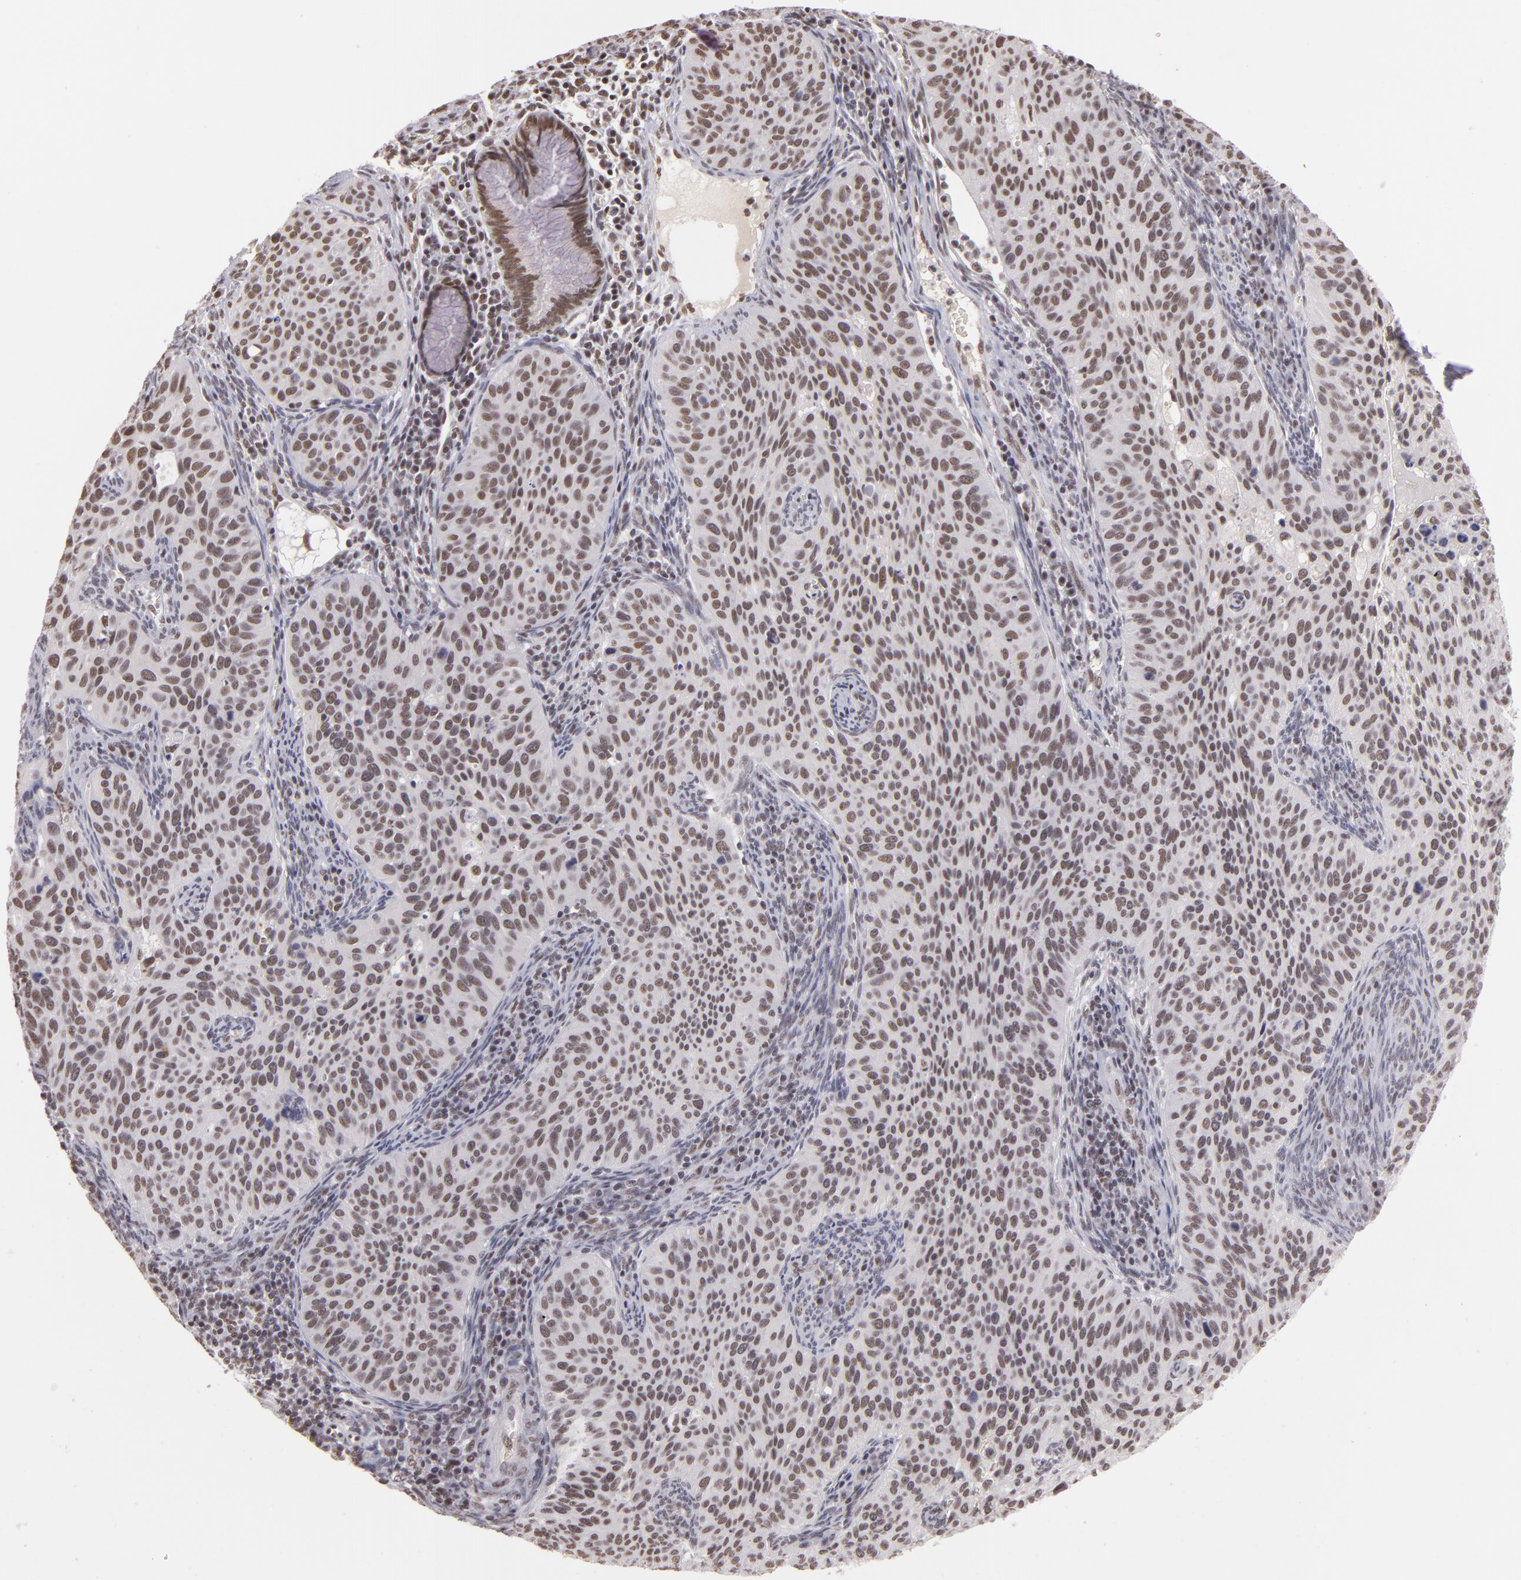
{"staining": {"intensity": "weak", "quantity": ">75%", "location": "nuclear"}, "tissue": "cervical cancer", "cell_type": "Tumor cells", "image_type": "cancer", "snomed": [{"axis": "morphology", "description": "Adenocarcinoma, NOS"}, {"axis": "topography", "description": "Cervix"}], "caption": "Protein analysis of adenocarcinoma (cervical) tissue demonstrates weak nuclear positivity in approximately >75% of tumor cells. Nuclei are stained in blue.", "gene": "INTS6", "patient": {"sex": "female", "age": 29}}